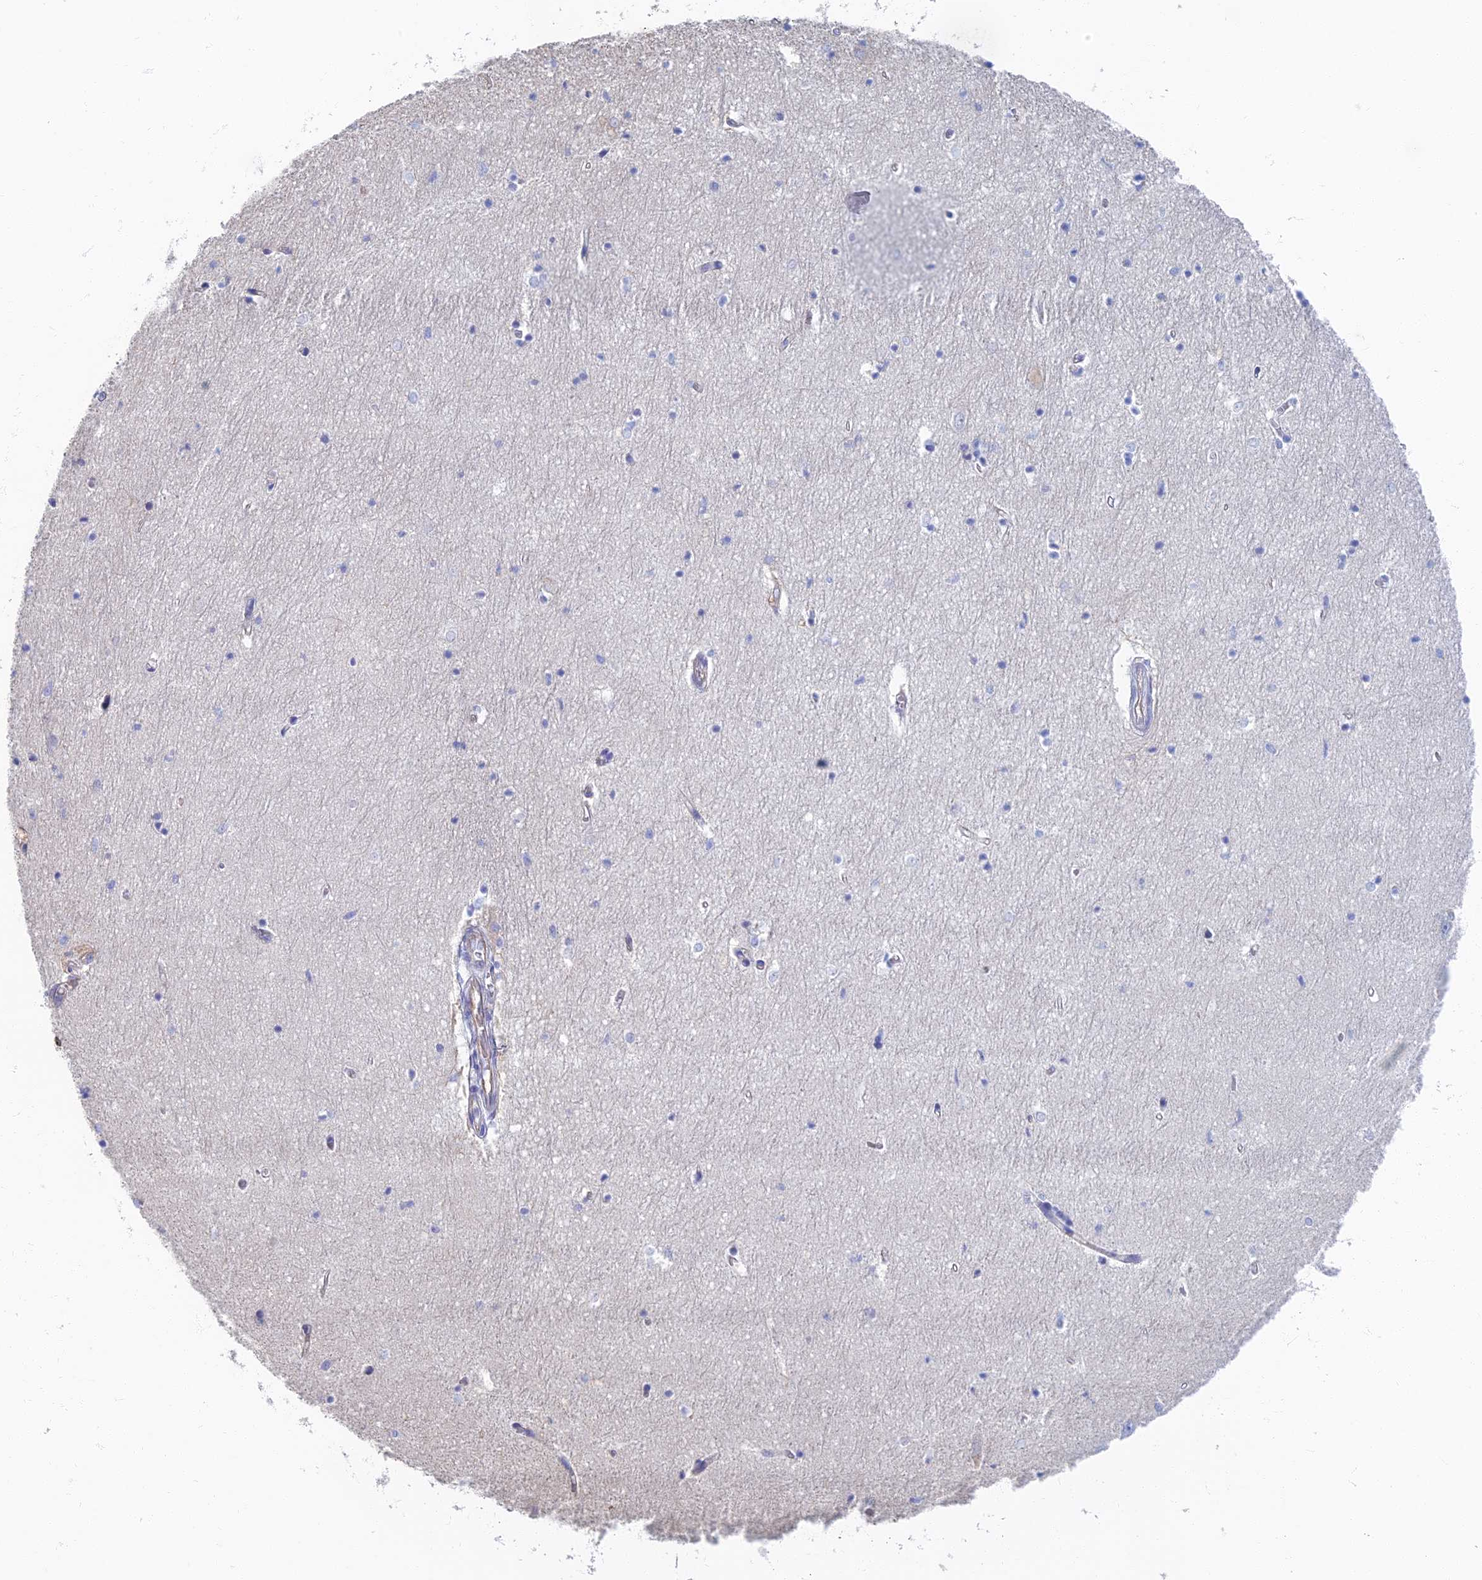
{"staining": {"intensity": "negative", "quantity": "none", "location": "none"}, "tissue": "hippocampus", "cell_type": "Glial cells", "image_type": "normal", "snomed": [{"axis": "morphology", "description": "Normal tissue, NOS"}, {"axis": "topography", "description": "Hippocampus"}], "caption": "DAB (3,3'-diaminobenzidine) immunohistochemical staining of benign human hippocampus exhibits no significant staining in glial cells. (Stains: DAB IHC with hematoxylin counter stain, Microscopy: brightfield microscopy at high magnification).", "gene": "RMC1", "patient": {"sex": "female", "age": 64}}